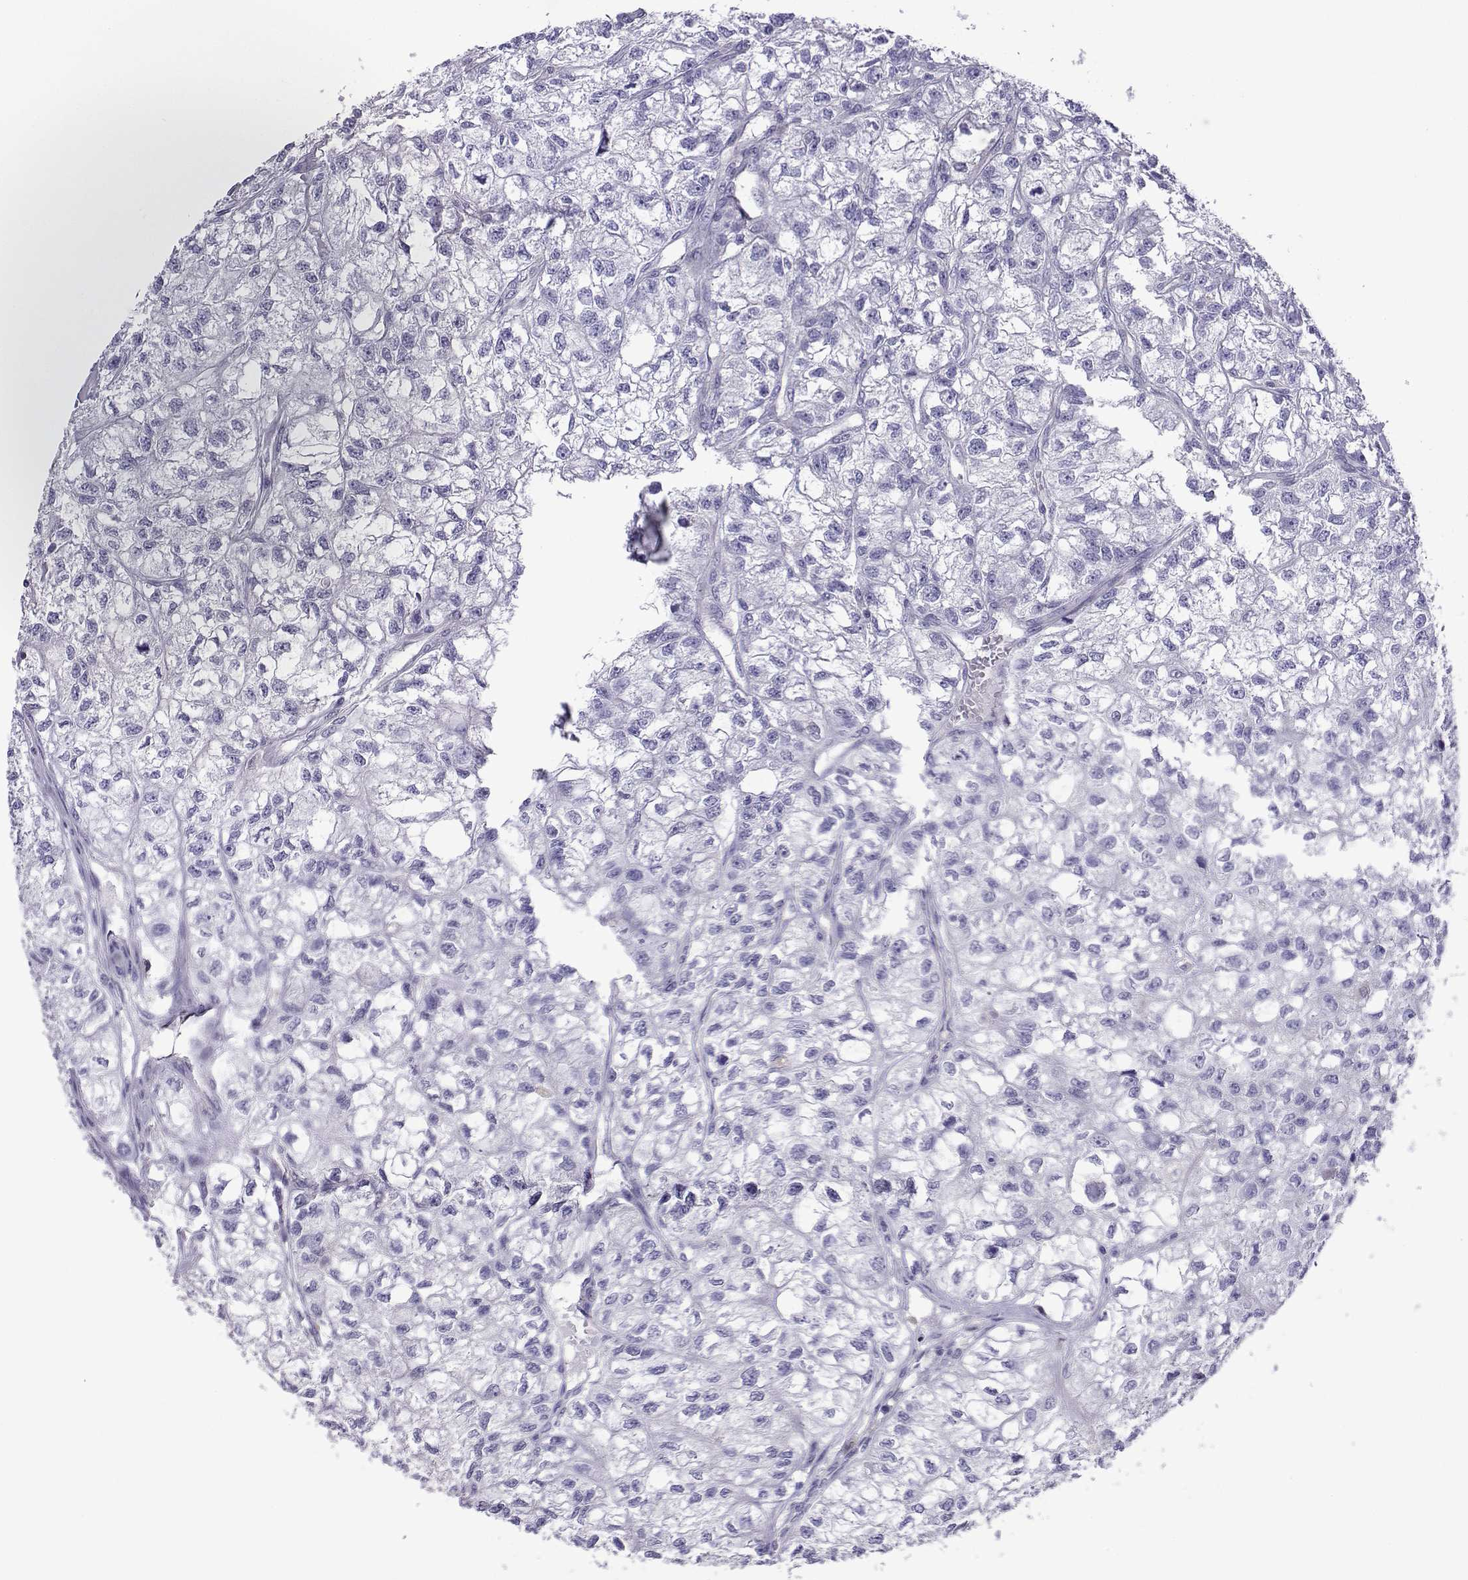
{"staining": {"intensity": "negative", "quantity": "none", "location": "none"}, "tissue": "renal cancer", "cell_type": "Tumor cells", "image_type": "cancer", "snomed": [{"axis": "morphology", "description": "Adenocarcinoma, NOS"}, {"axis": "topography", "description": "Kidney"}], "caption": "Immunohistochemistry image of human renal adenocarcinoma stained for a protein (brown), which shows no positivity in tumor cells. Brightfield microscopy of immunohistochemistry stained with DAB (brown) and hematoxylin (blue), captured at high magnification.", "gene": "CFAP70", "patient": {"sex": "male", "age": 56}}